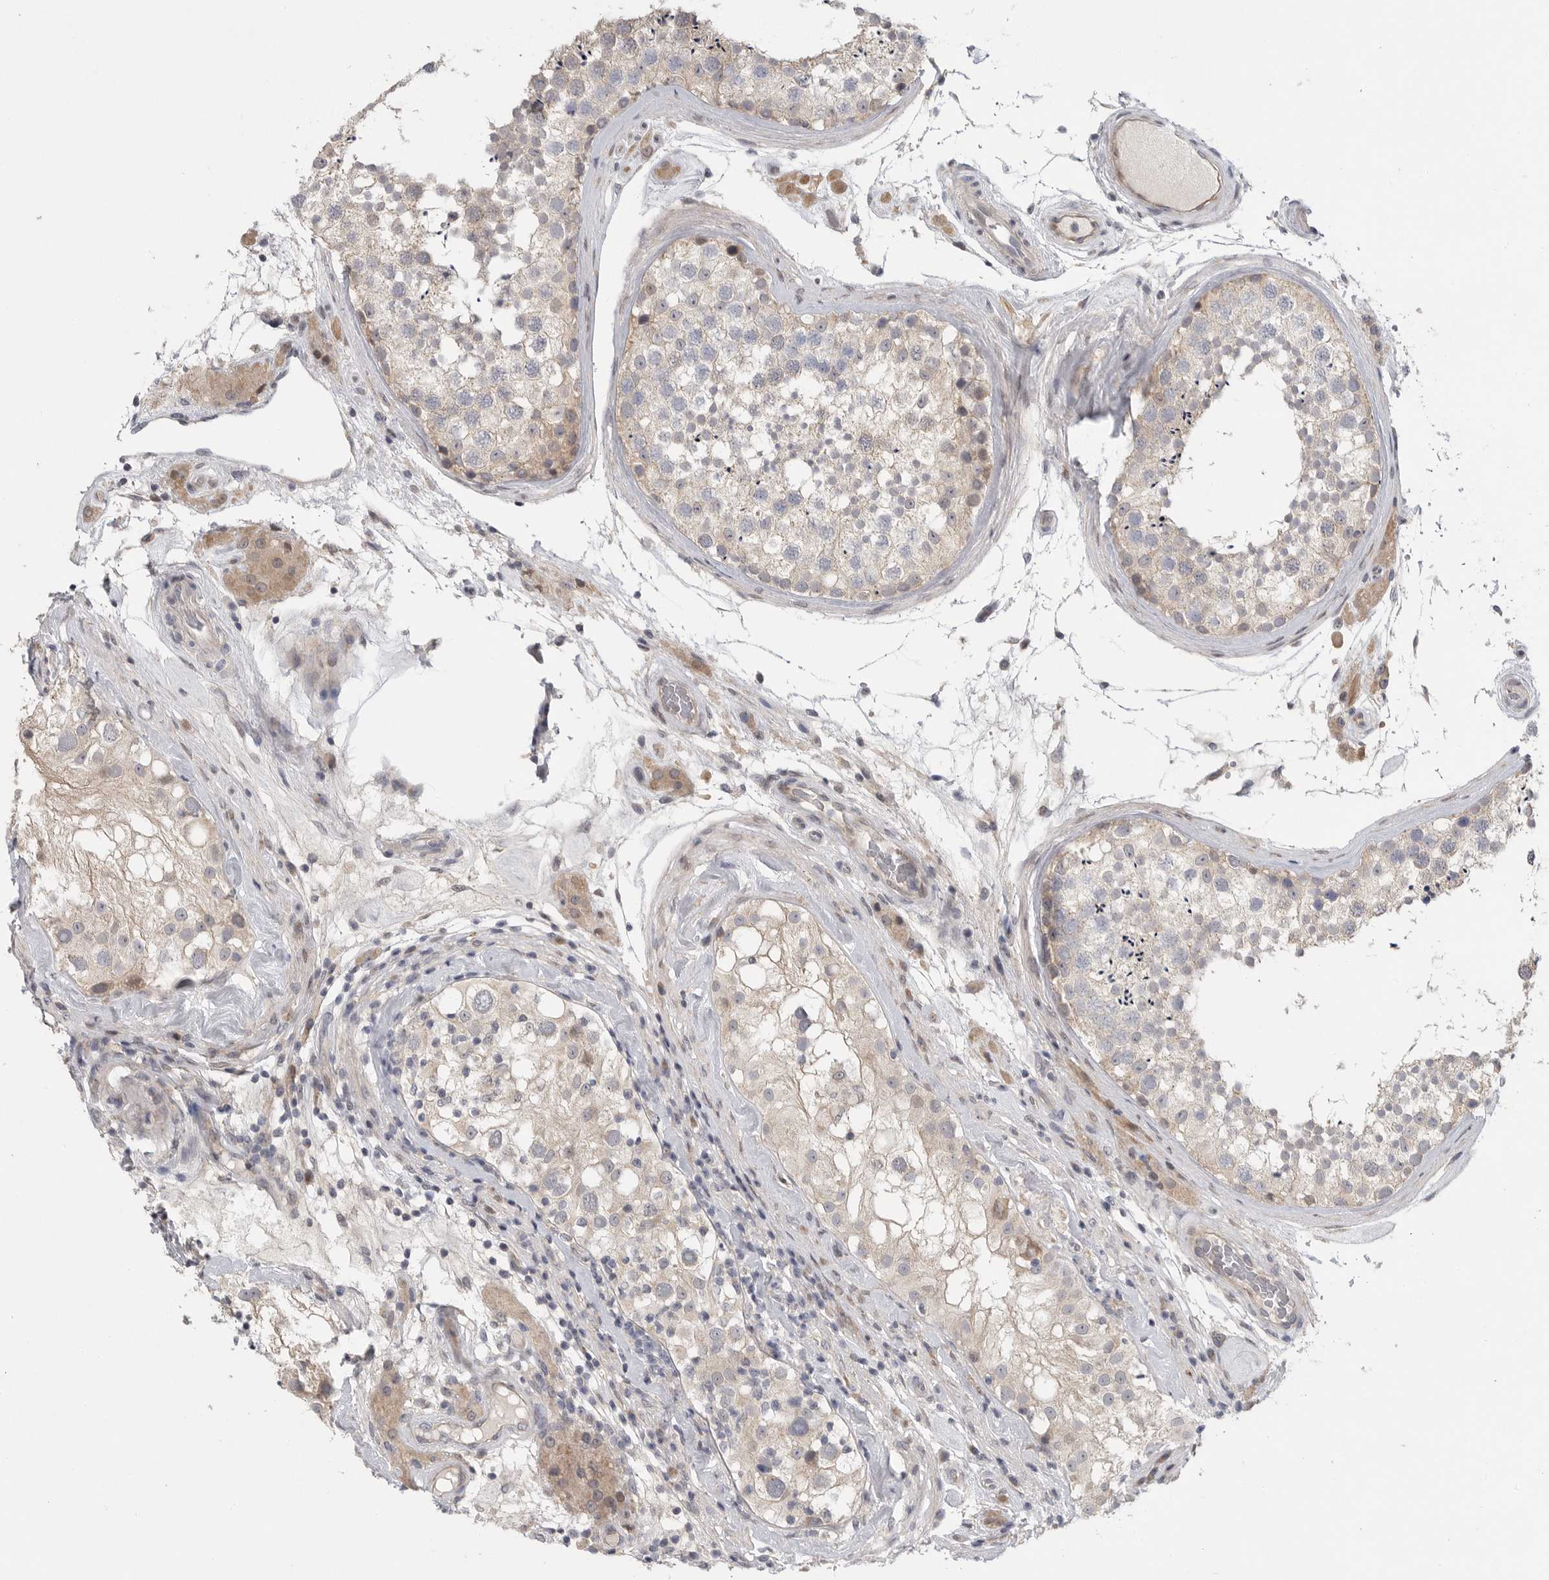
{"staining": {"intensity": "weak", "quantity": "<25%", "location": "cytoplasmic/membranous"}, "tissue": "testis", "cell_type": "Cells in seminiferous ducts", "image_type": "normal", "snomed": [{"axis": "morphology", "description": "Normal tissue, NOS"}, {"axis": "topography", "description": "Testis"}], "caption": "An immunohistochemistry image of unremarkable testis is shown. There is no staining in cells in seminiferous ducts of testis. (DAB (3,3'-diaminobenzidine) immunohistochemistry (IHC) visualized using brightfield microscopy, high magnification).", "gene": "FBXO43", "patient": {"sex": "male", "age": 46}}